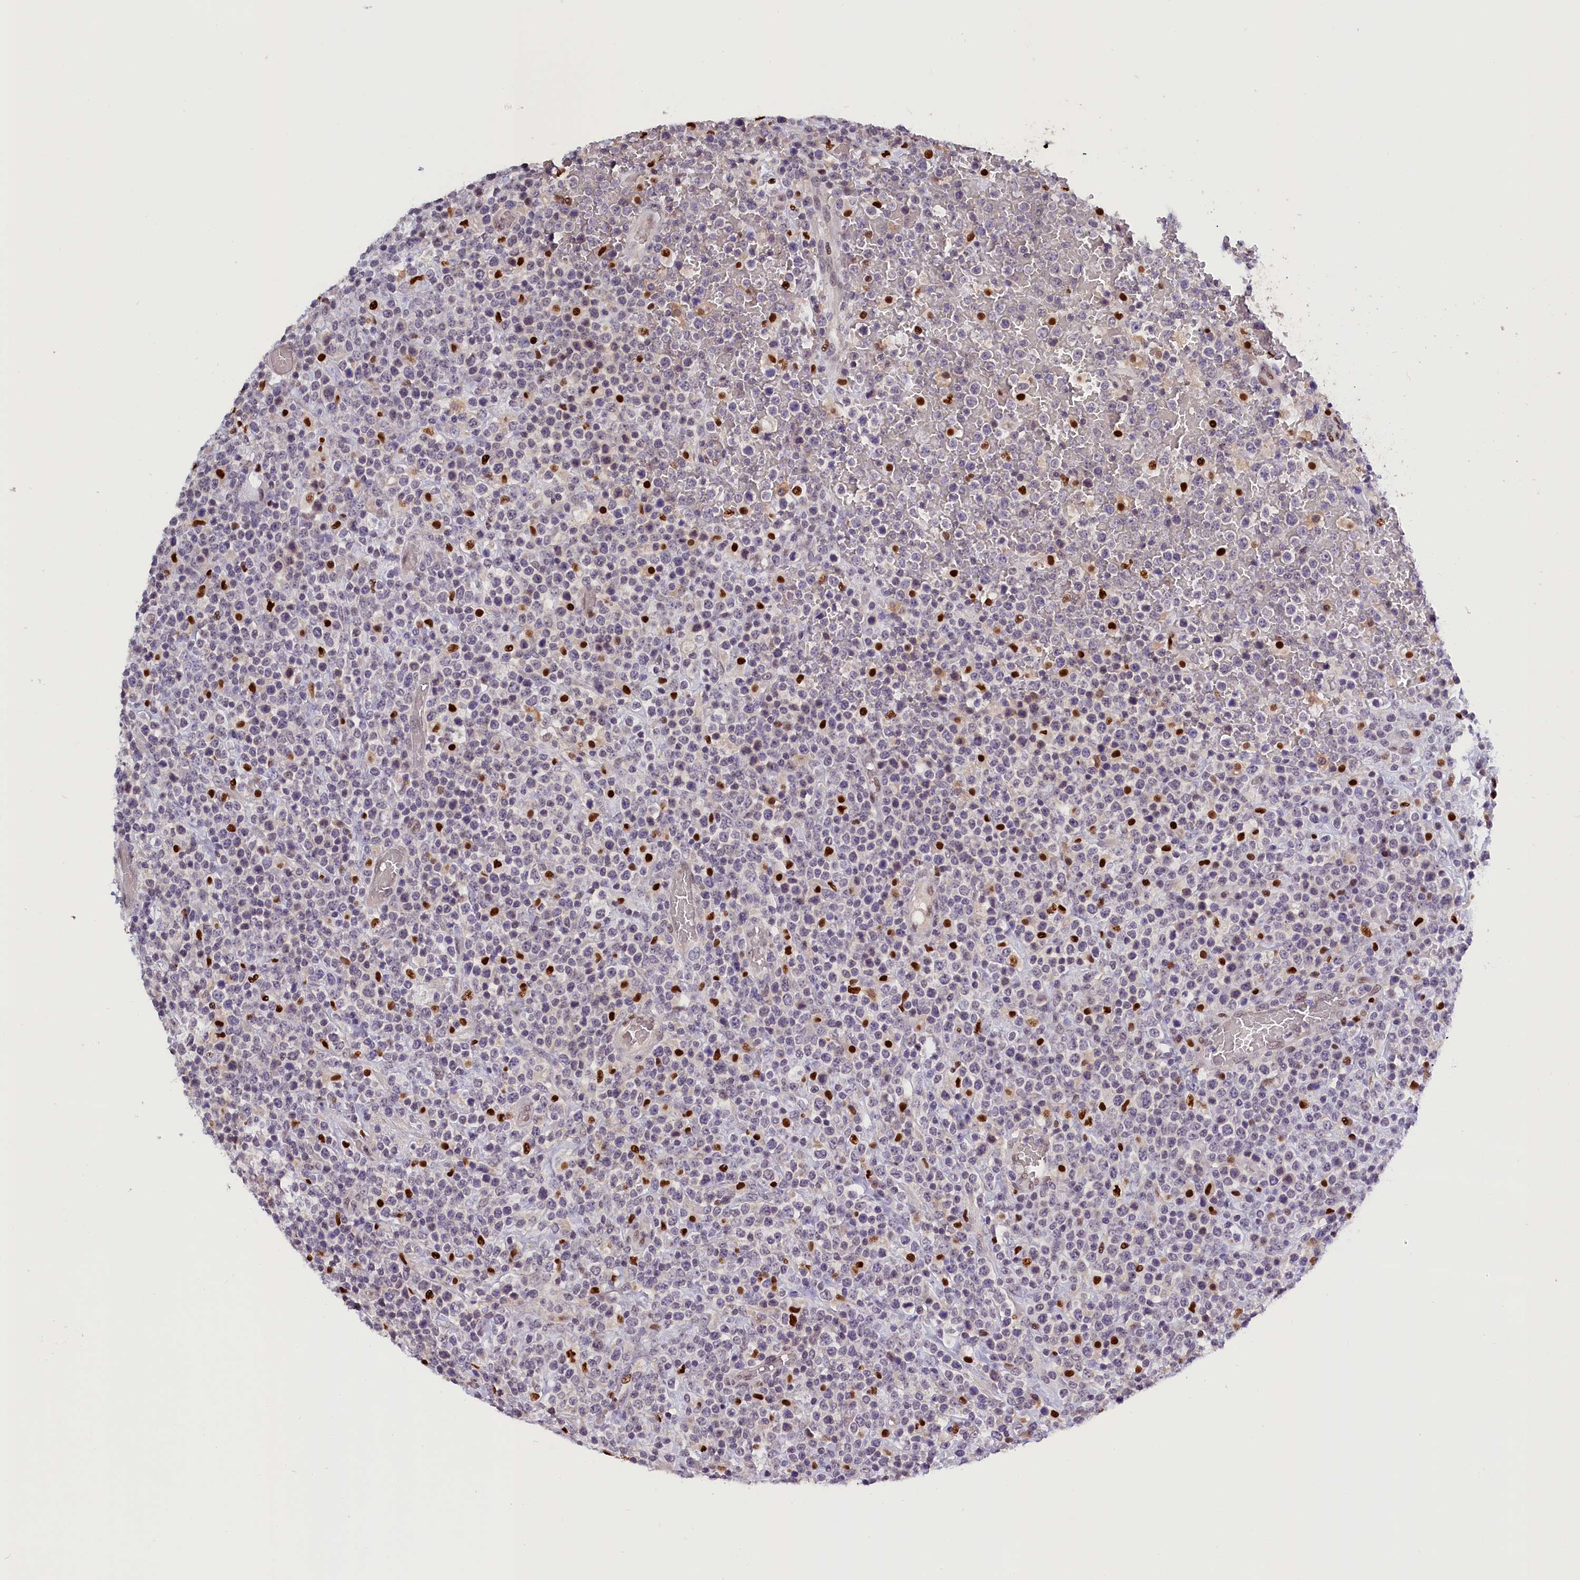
{"staining": {"intensity": "negative", "quantity": "none", "location": "none"}, "tissue": "lymphoma", "cell_type": "Tumor cells", "image_type": "cancer", "snomed": [{"axis": "morphology", "description": "Malignant lymphoma, non-Hodgkin's type, High grade"}, {"axis": "topography", "description": "Colon"}], "caption": "Histopathology image shows no protein staining in tumor cells of high-grade malignant lymphoma, non-Hodgkin's type tissue.", "gene": "BTBD9", "patient": {"sex": "female", "age": 53}}